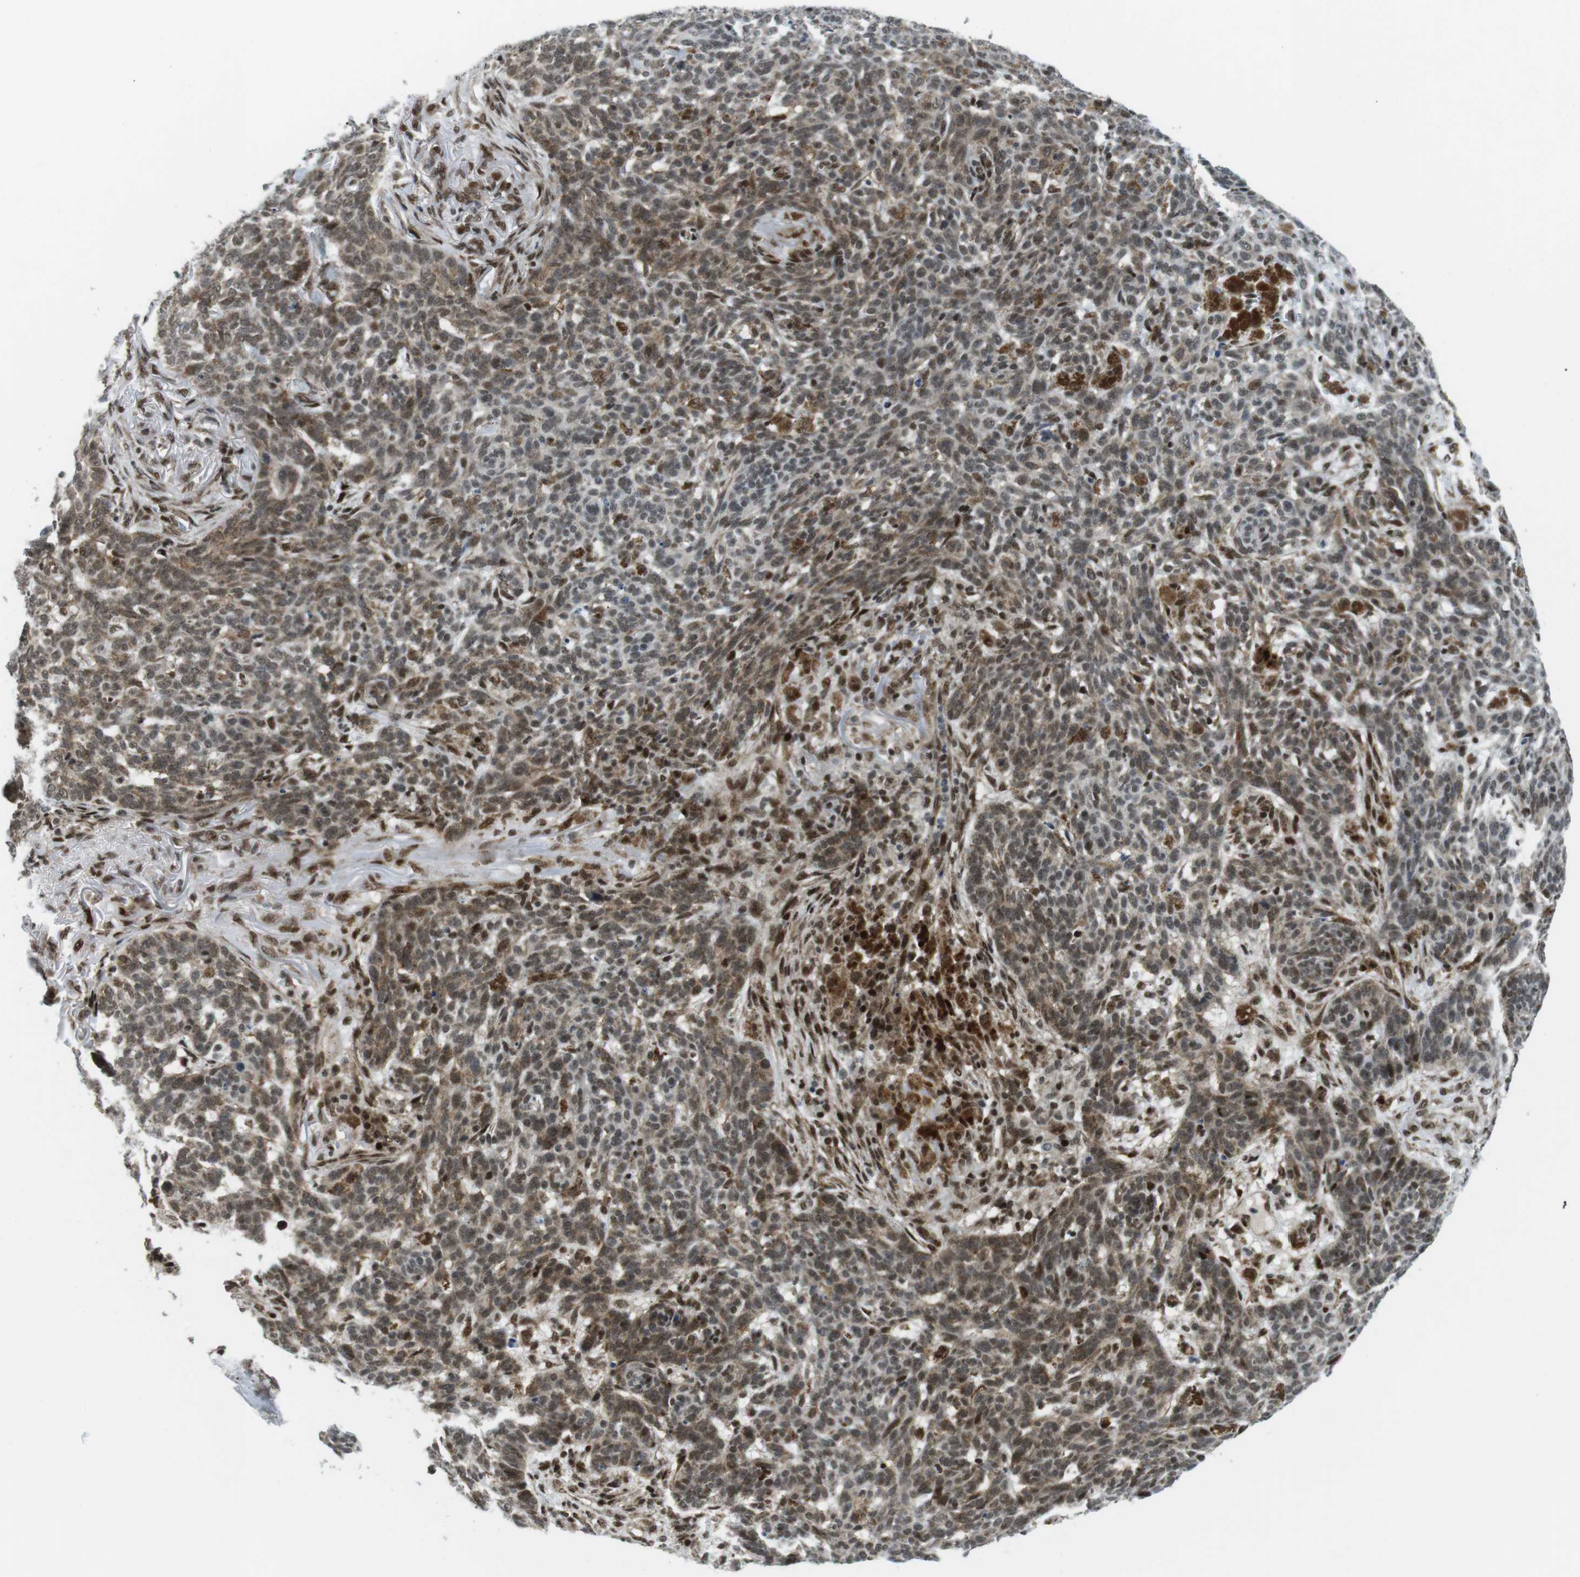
{"staining": {"intensity": "moderate", "quantity": ">75%", "location": "cytoplasmic/membranous,nuclear"}, "tissue": "skin cancer", "cell_type": "Tumor cells", "image_type": "cancer", "snomed": [{"axis": "morphology", "description": "Basal cell carcinoma"}, {"axis": "topography", "description": "Skin"}], "caption": "Skin basal cell carcinoma stained for a protein reveals moderate cytoplasmic/membranous and nuclear positivity in tumor cells.", "gene": "CDC27", "patient": {"sex": "male", "age": 85}}